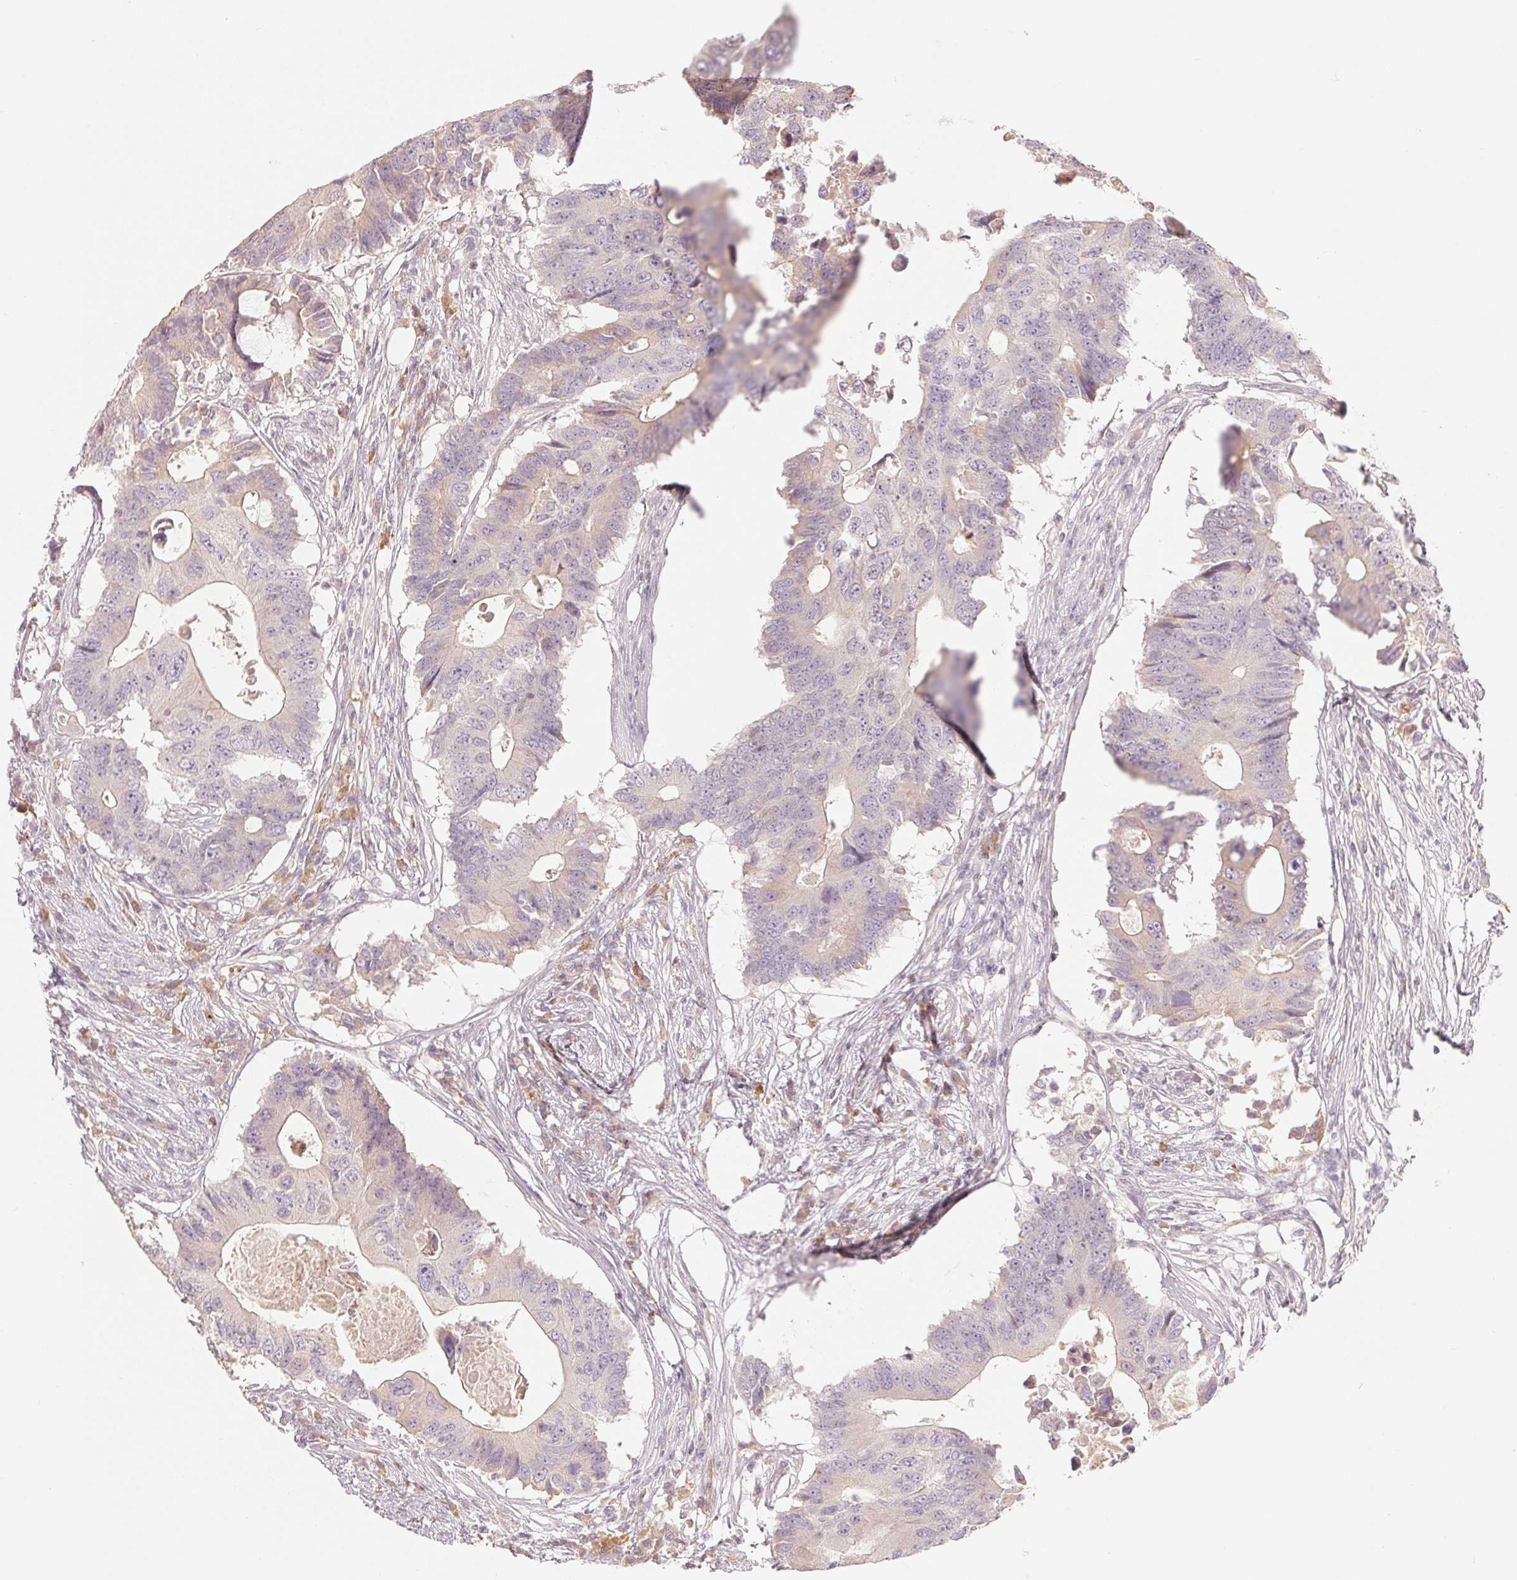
{"staining": {"intensity": "negative", "quantity": "none", "location": "none"}, "tissue": "colorectal cancer", "cell_type": "Tumor cells", "image_type": "cancer", "snomed": [{"axis": "morphology", "description": "Adenocarcinoma, NOS"}, {"axis": "topography", "description": "Colon"}], "caption": "Immunohistochemistry image of neoplastic tissue: colorectal adenocarcinoma stained with DAB displays no significant protein staining in tumor cells. (Brightfield microscopy of DAB (3,3'-diaminobenzidine) immunohistochemistry (IHC) at high magnification).", "gene": "DENND2C", "patient": {"sex": "male", "age": 71}}